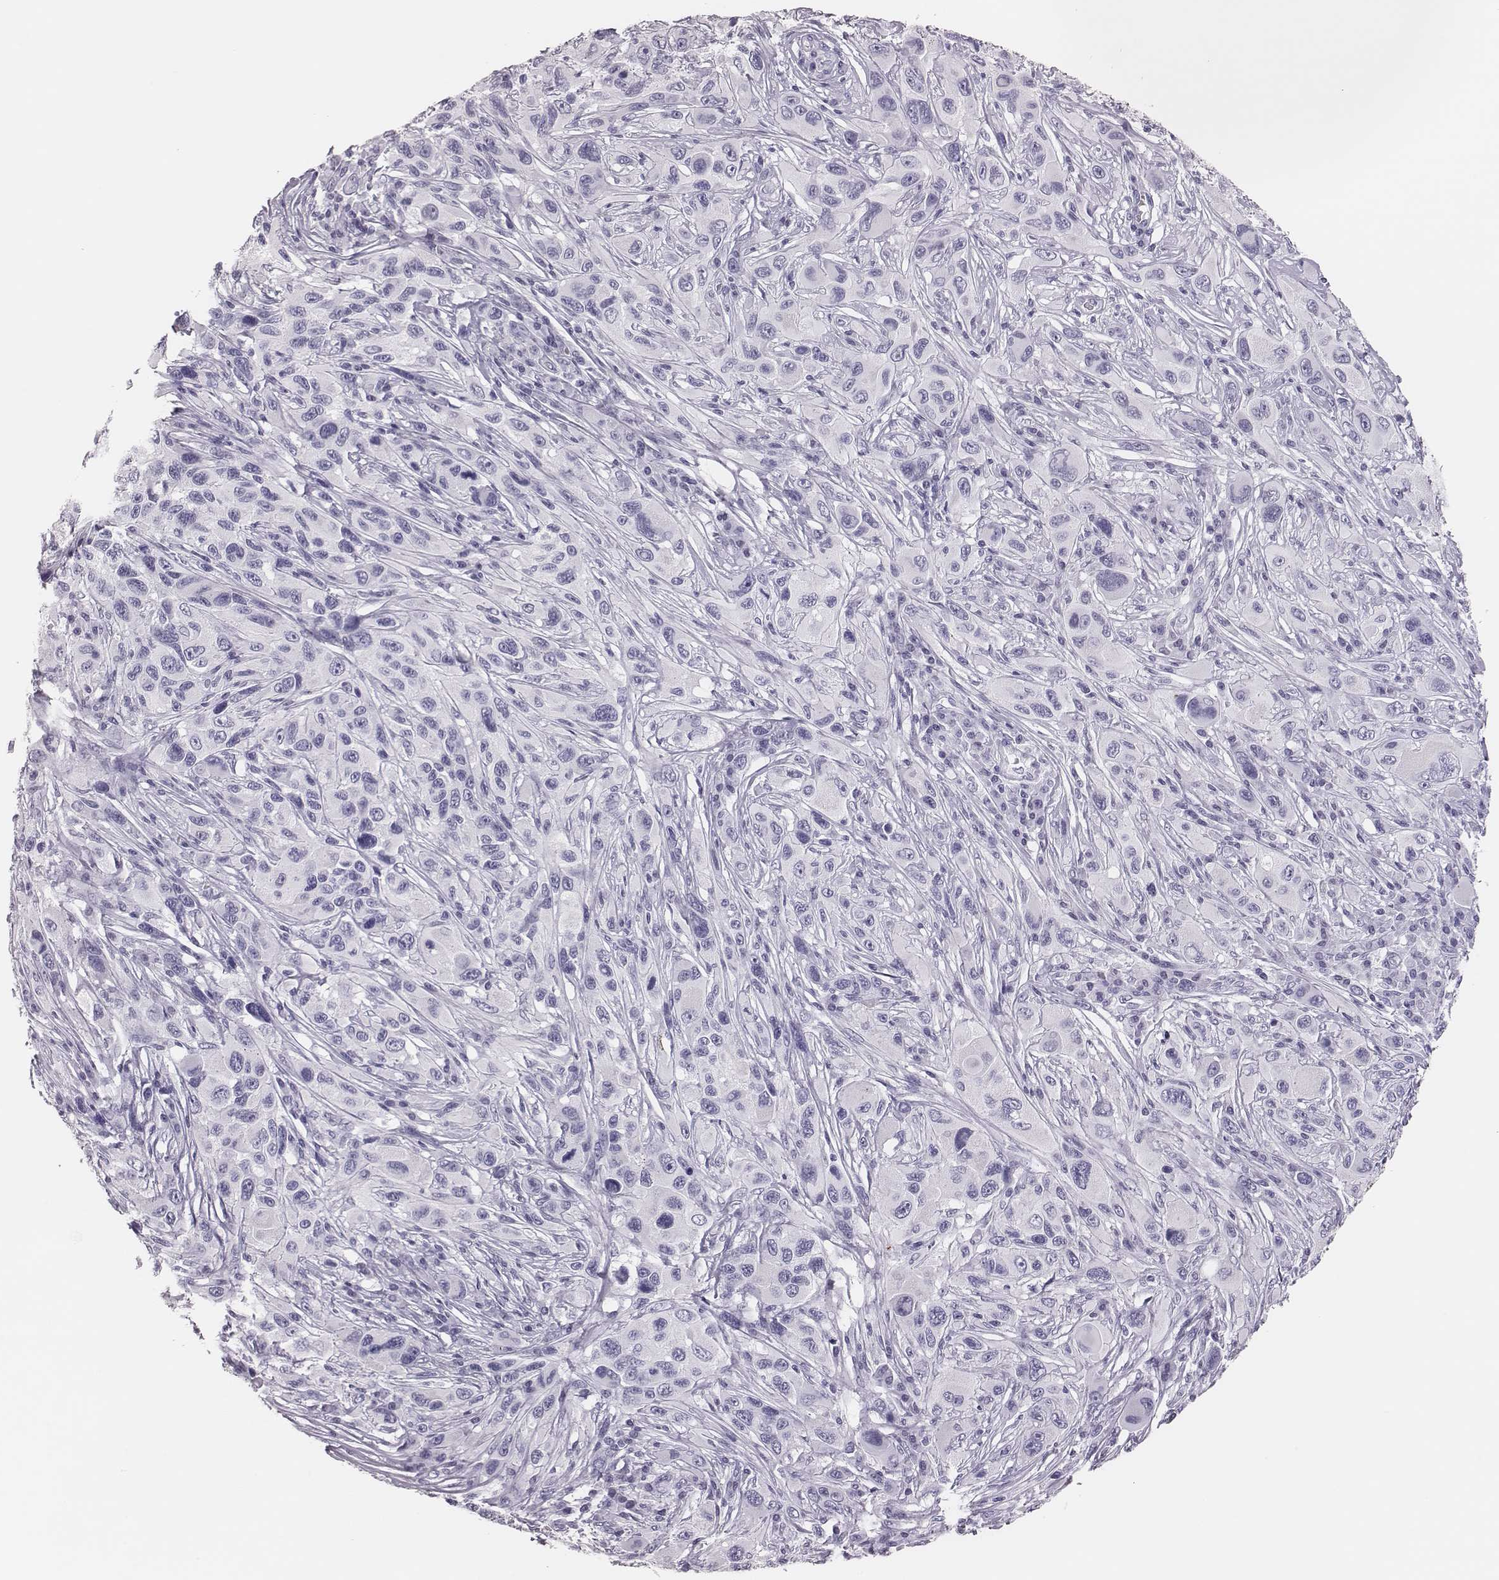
{"staining": {"intensity": "negative", "quantity": "none", "location": "none"}, "tissue": "melanoma", "cell_type": "Tumor cells", "image_type": "cancer", "snomed": [{"axis": "morphology", "description": "Malignant melanoma, NOS"}, {"axis": "topography", "description": "Skin"}], "caption": "Tumor cells show no significant staining in melanoma.", "gene": "H1-6", "patient": {"sex": "male", "age": 53}}